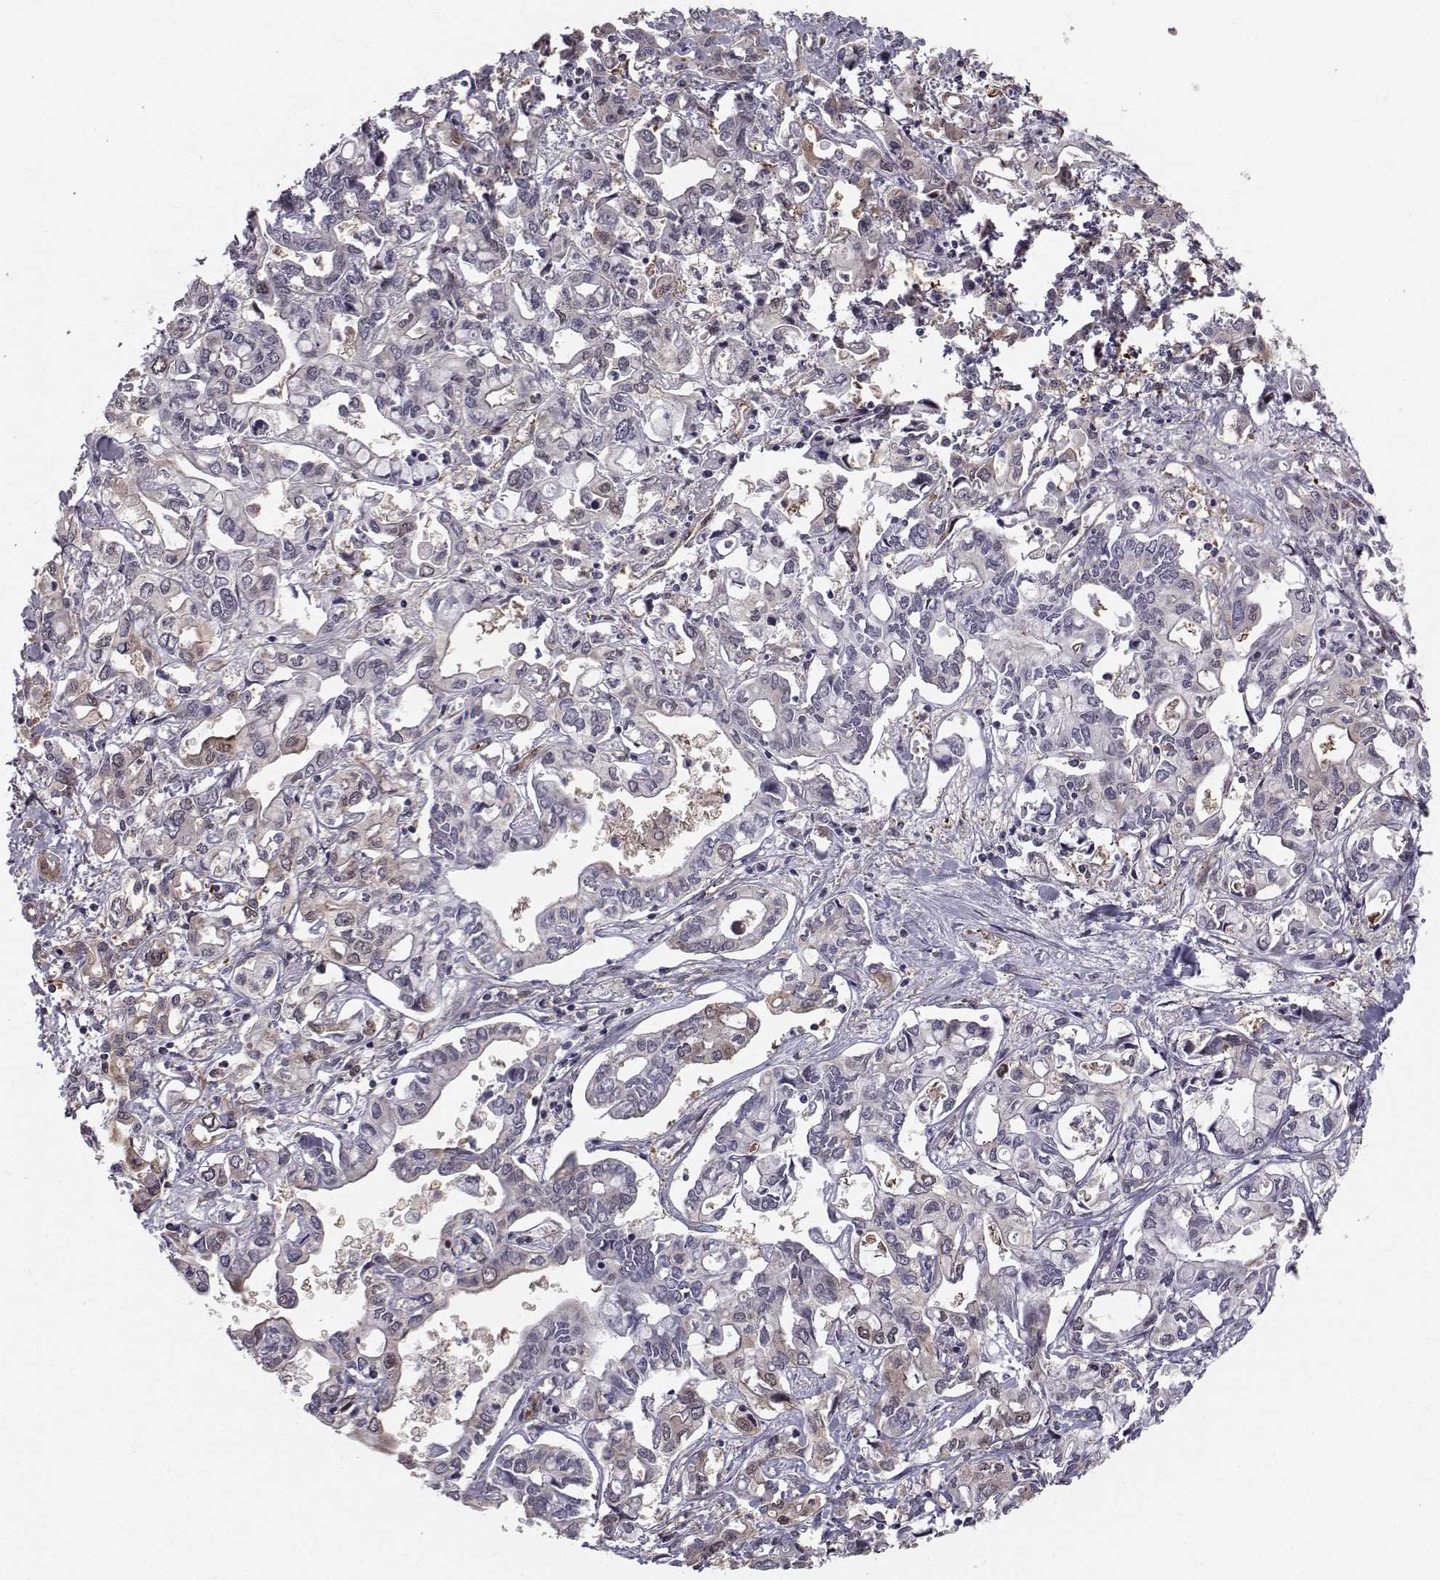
{"staining": {"intensity": "weak", "quantity": "<25%", "location": "cytoplasmic/membranous"}, "tissue": "liver cancer", "cell_type": "Tumor cells", "image_type": "cancer", "snomed": [{"axis": "morphology", "description": "Cholangiocarcinoma"}, {"axis": "topography", "description": "Liver"}], "caption": "Tumor cells show no significant expression in cholangiocarcinoma (liver).", "gene": "HSP90AB1", "patient": {"sex": "female", "age": 64}}